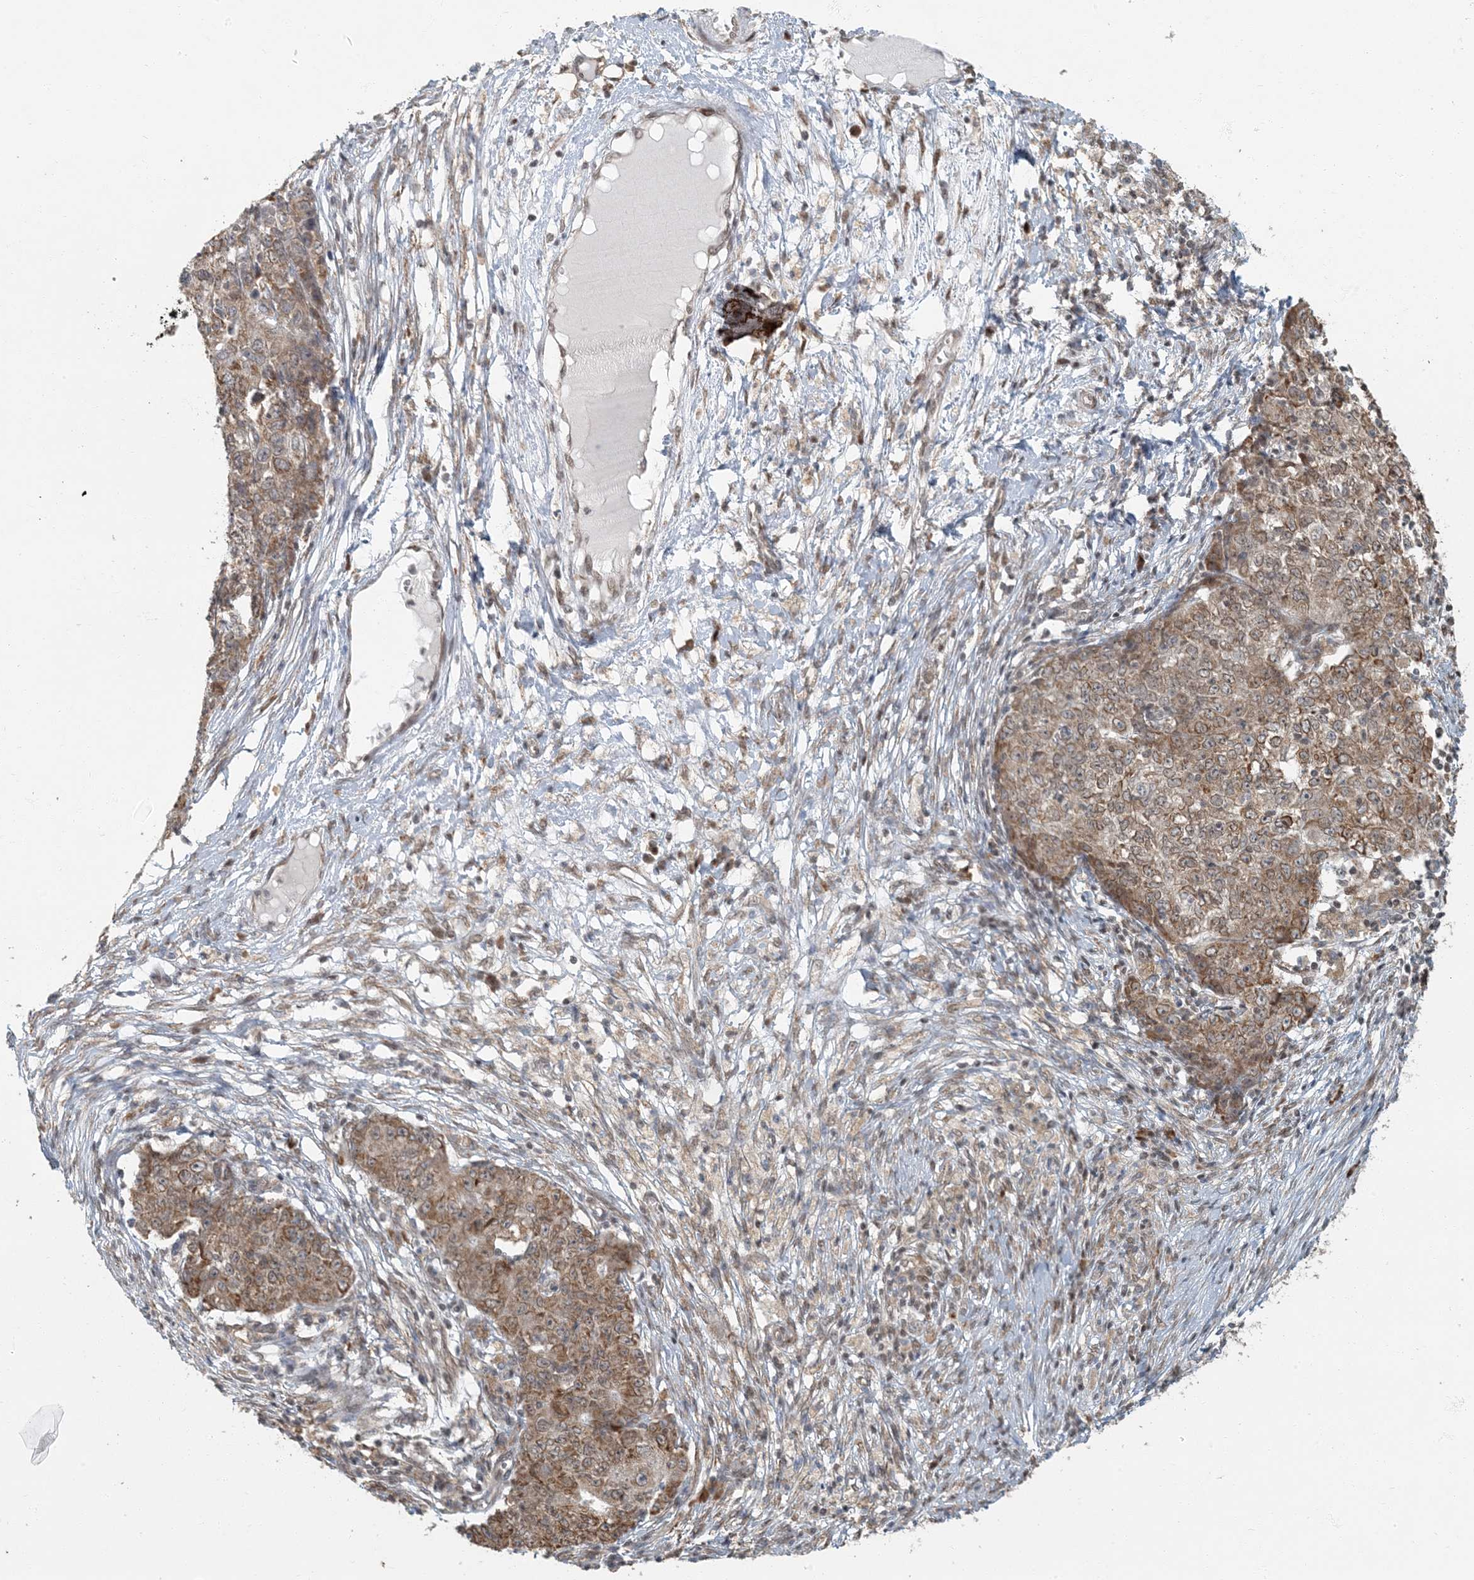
{"staining": {"intensity": "moderate", "quantity": ">75%", "location": "cytoplasmic/membranous"}, "tissue": "ovarian cancer", "cell_type": "Tumor cells", "image_type": "cancer", "snomed": [{"axis": "morphology", "description": "Carcinoma, endometroid"}, {"axis": "topography", "description": "Ovary"}], "caption": "Immunohistochemistry of human ovarian cancer (endometroid carcinoma) exhibits medium levels of moderate cytoplasmic/membranous positivity in about >75% of tumor cells.", "gene": "AK9", "patient": {"sex": "female", "age": 42}}